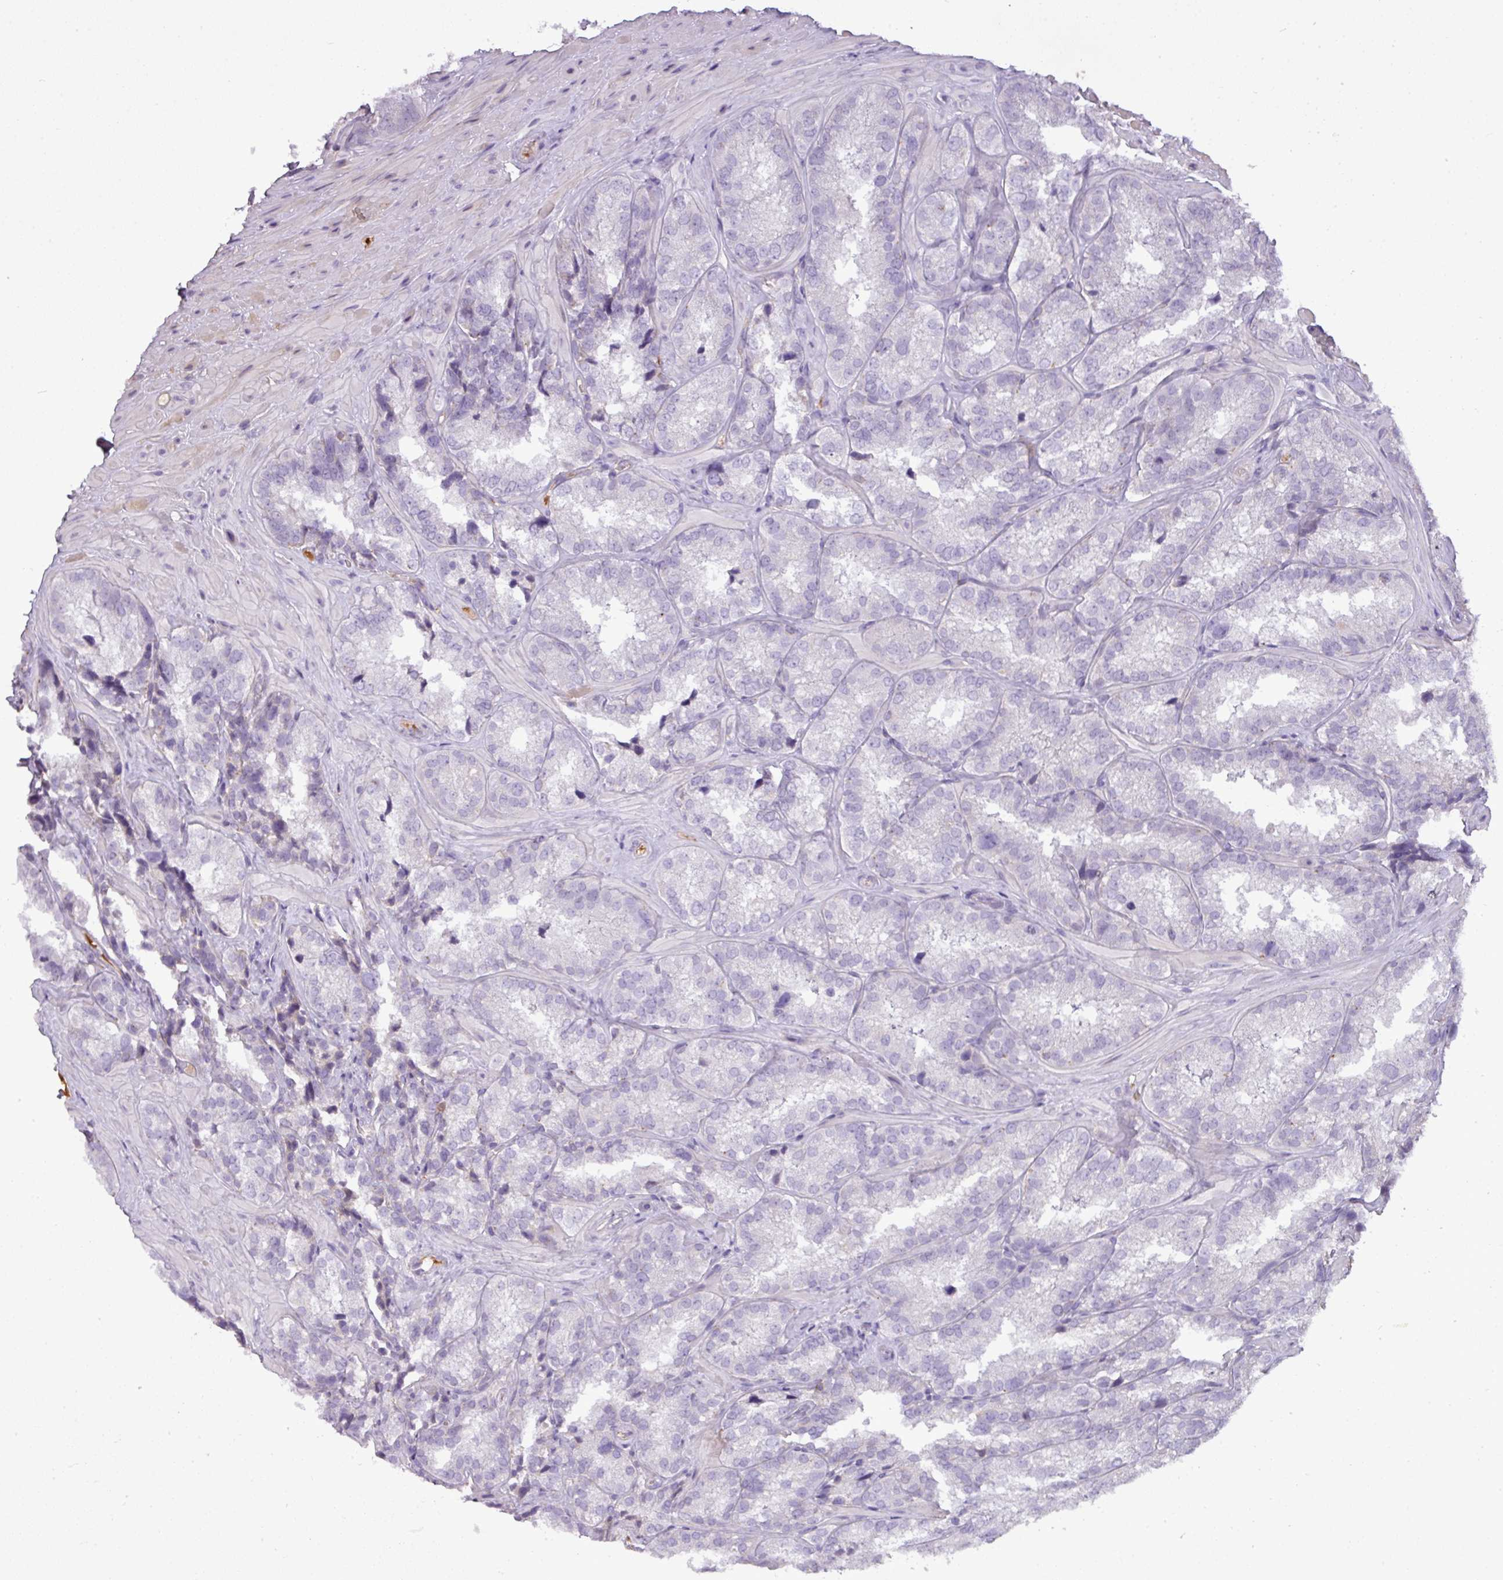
{"staining": {"intensity": "weak", "quantity": "<25%", "location": "cytoplasmic/membranous"}, "tissue": "seminal vesicle", "cell_type": "Glandular cells", "image_type": "normal", "snomed": [{"axis": "morphology", "description": "Normal tissue, NOS"}, {"axis": "topography", "description": "Seminal veicle"}], "caption": "The IHC histopathology image has no significant expression in glandular cells of seminal vesicle. The staining is performed using DAB (3,3'-diaminobenzidine) brown chromogen with nuclei counter-stained in using hematoxylin.", "gene": "C4A", "patient": {"sex": "male", "age": 58}}